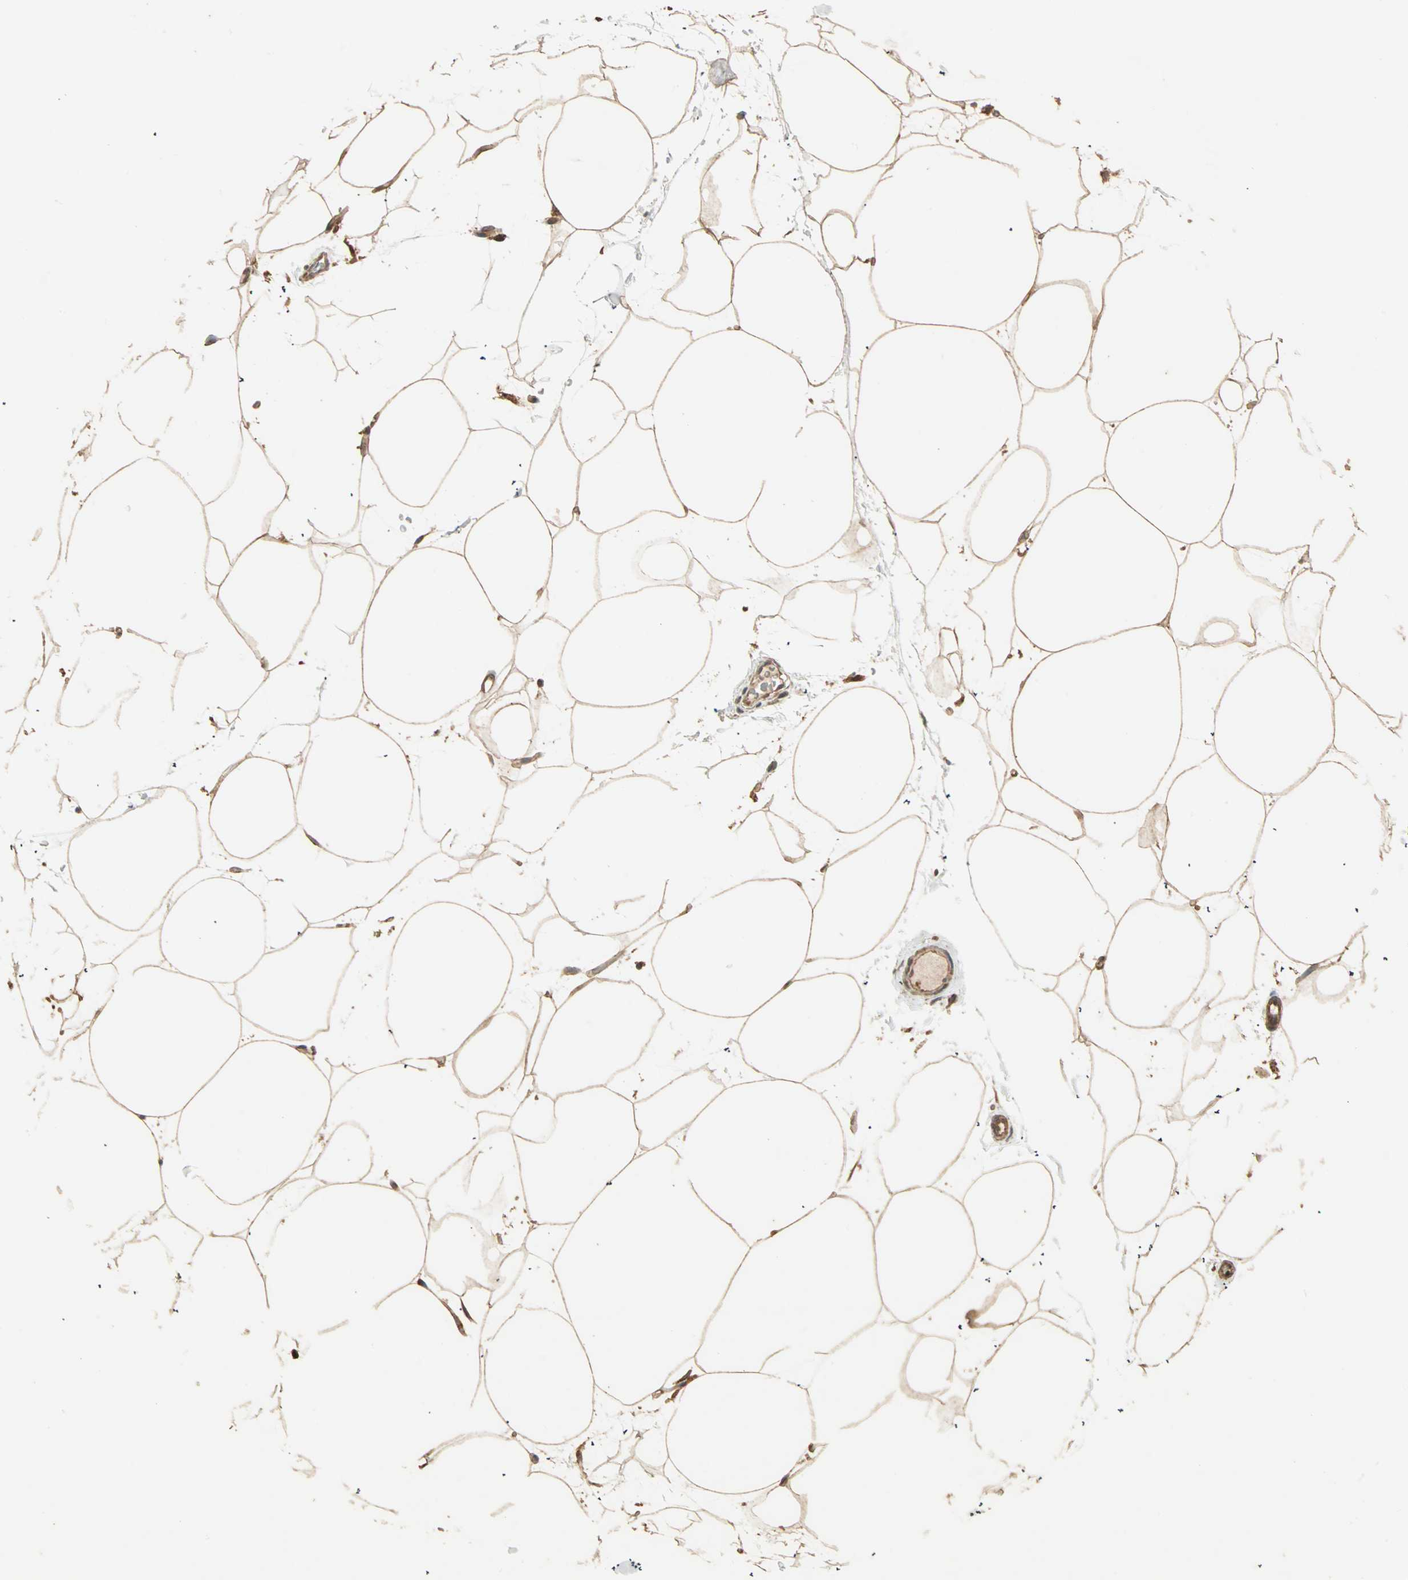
{"staining": {"intensity": "moderate", "quantity": ">75%", "location": "cytoplasmic/membranous"}, "tissue": "adipose tissue", "cell_type": "Adipocytes", "image_type": "normal", "snomed": [{"axis": "morphology", "description": "Normal tissue, NOS"}, {"axis": "morphology", "description": "Duct carcinoma"}, {"axis": "topography", "description": "Breast"}, {"axis": "topography", "description": "Adipose tissue"}], "caption": "Brown immunohistochemical staining in unremarkable human adipose tissue exhibits moderate cytoplasmic/membranous staining in approximately >75% of adipocytes. (DAB IHC, brown staining for protein, blue staining for nuclei).", "gene": "EIF4G2", "patient": {"sex": "female", "age": 37}}